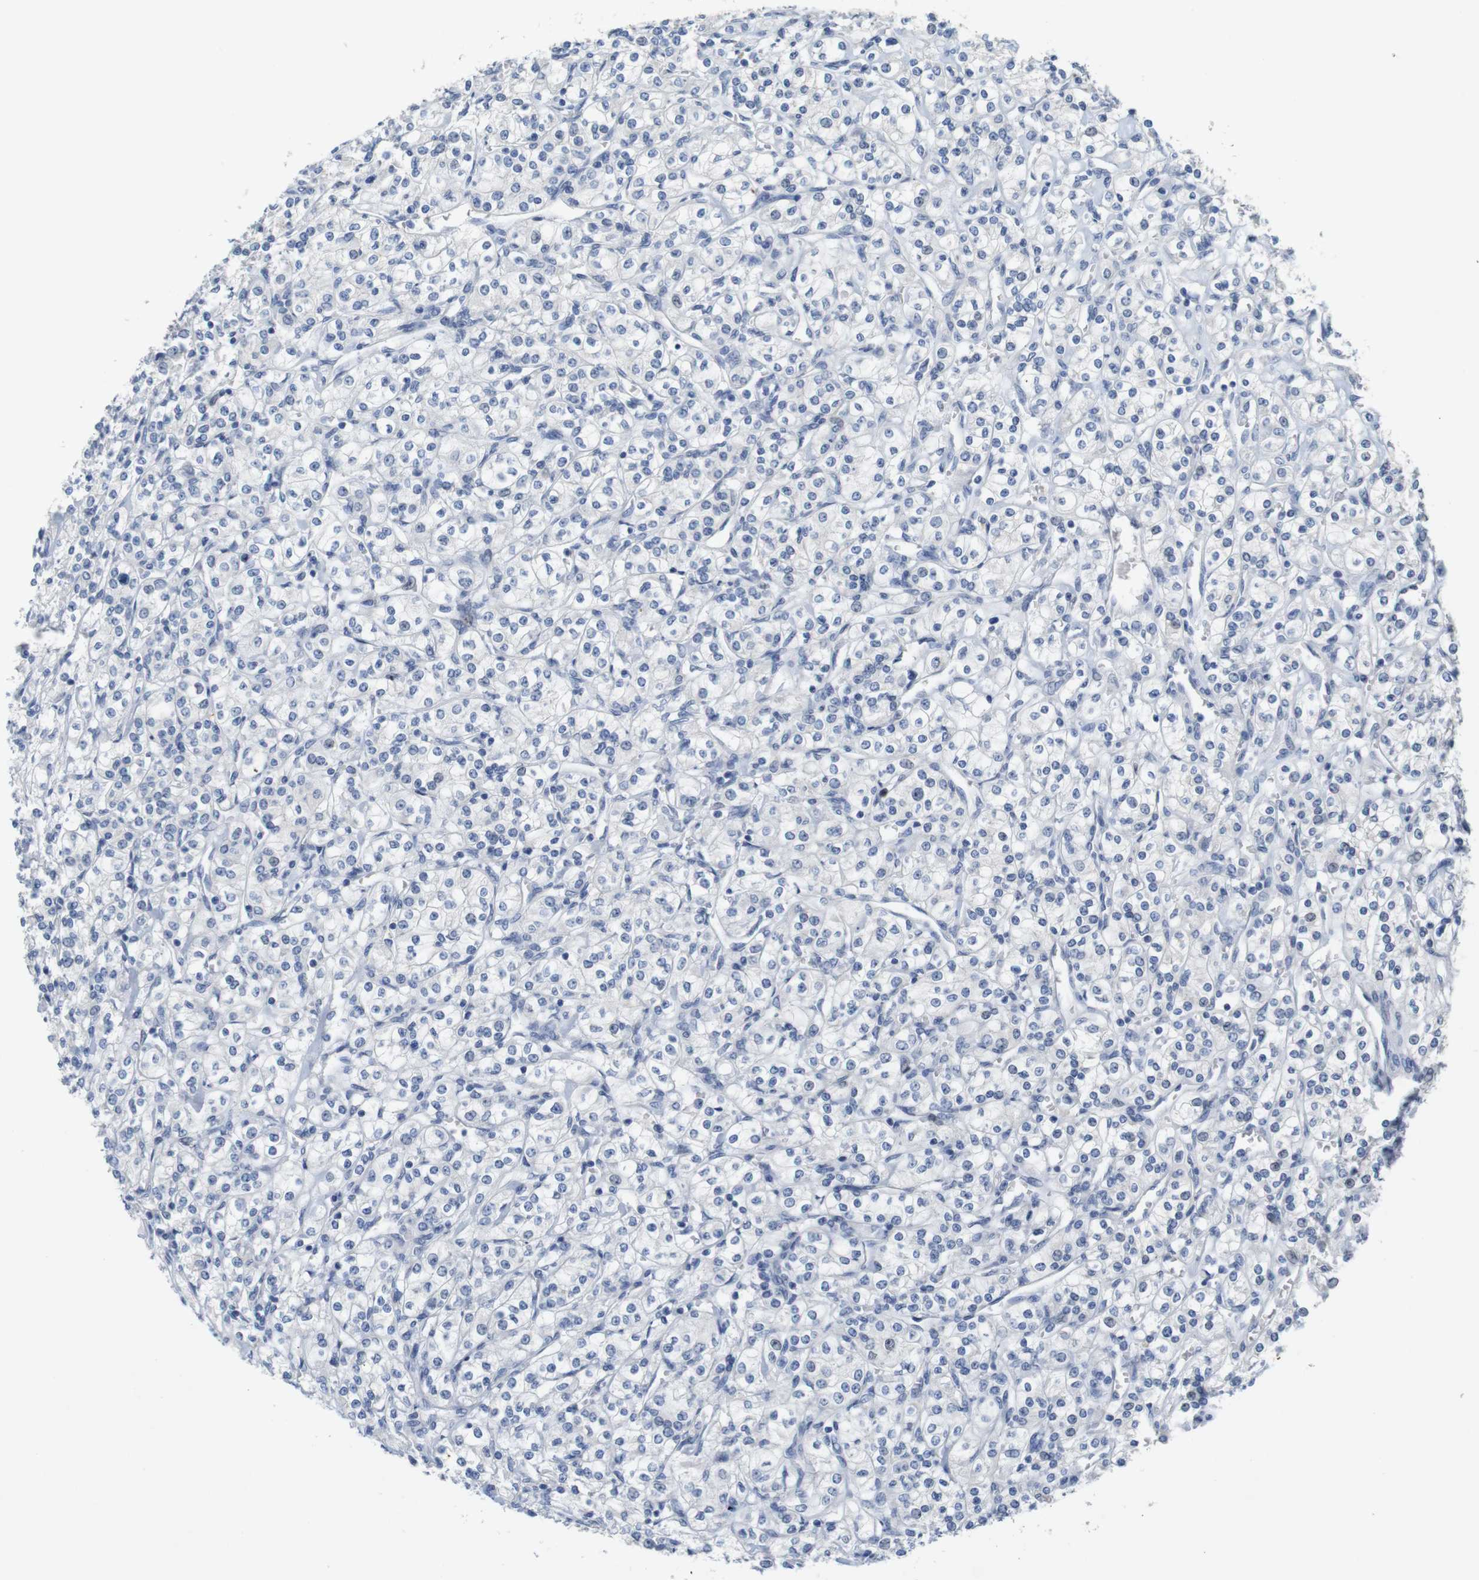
{"staining": {"intensity": "negative", "quantity": "none", "location": "none"}, "tissue": "renal cancer", "cell_type": "Tumor cells", "image_type": "cancer", "snomed": [{"axis": "morphology", "description": "Adenocarcinoma, NOS"}, {"axis": "topography", "description": "Kidney"}], "caption": "This is an immunohistochemistry (IHC) histopathology image of human renal adenocarcinoma. There is no expression in tumor cells.", "gene": "CDK2", "patient": {"sex": "male", "age": 77}}